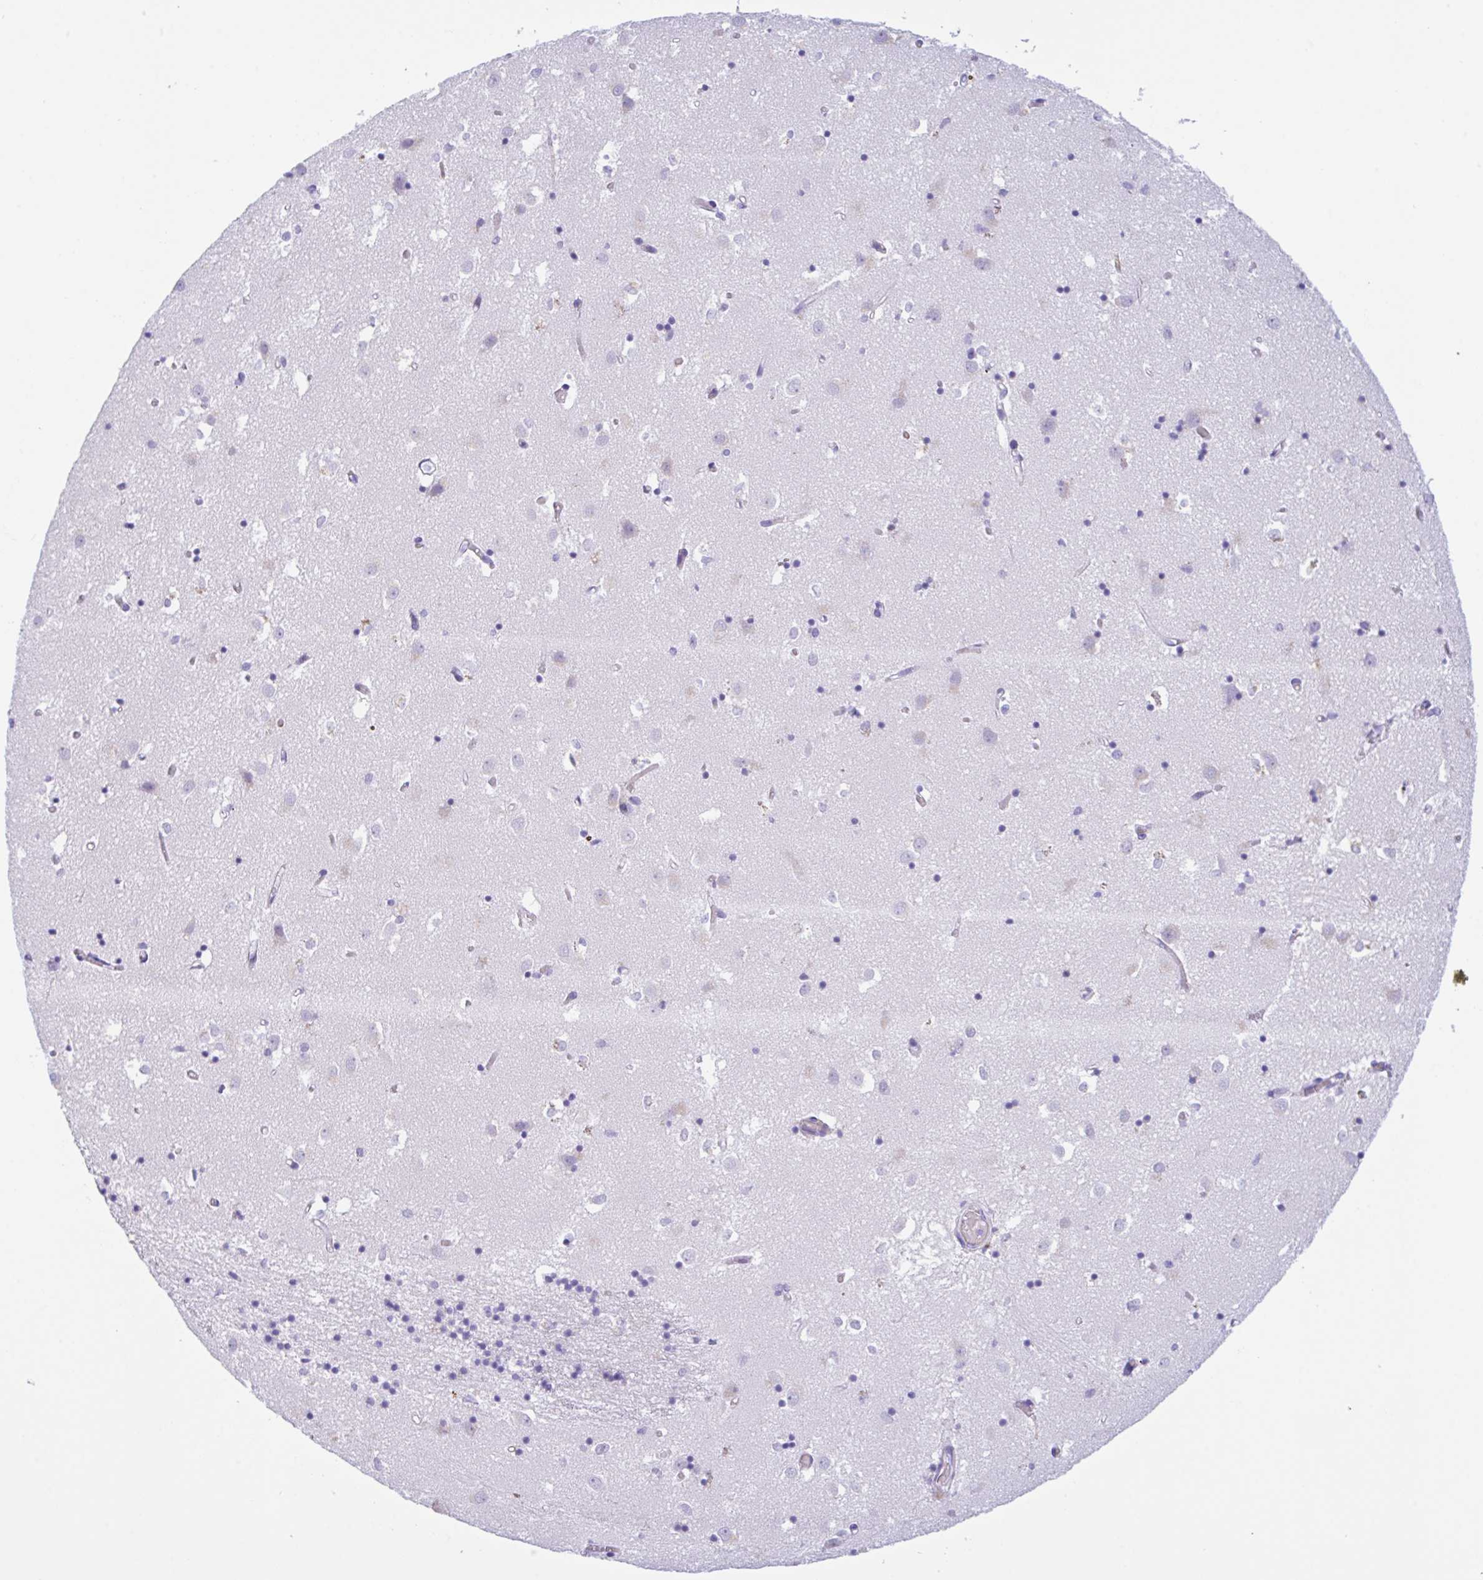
{"staining": {"intensity": "negative", "quantity": "none", "location": "none"}, "tissue": "caudate", "cell_type": "Glial cells", "image_type": "normal", "snomed": [{"axis": "morphology", "description": "Normal tissue, NOS"}, {"axis": "topography", "description": "Lateral ventricle wall"}], "caption": "Immunohistochemical staining of normal caudate displays no significant expression in glial cells.", "gene": "NDUFAF8", "patient": {"sex": "male", "age": 70}}